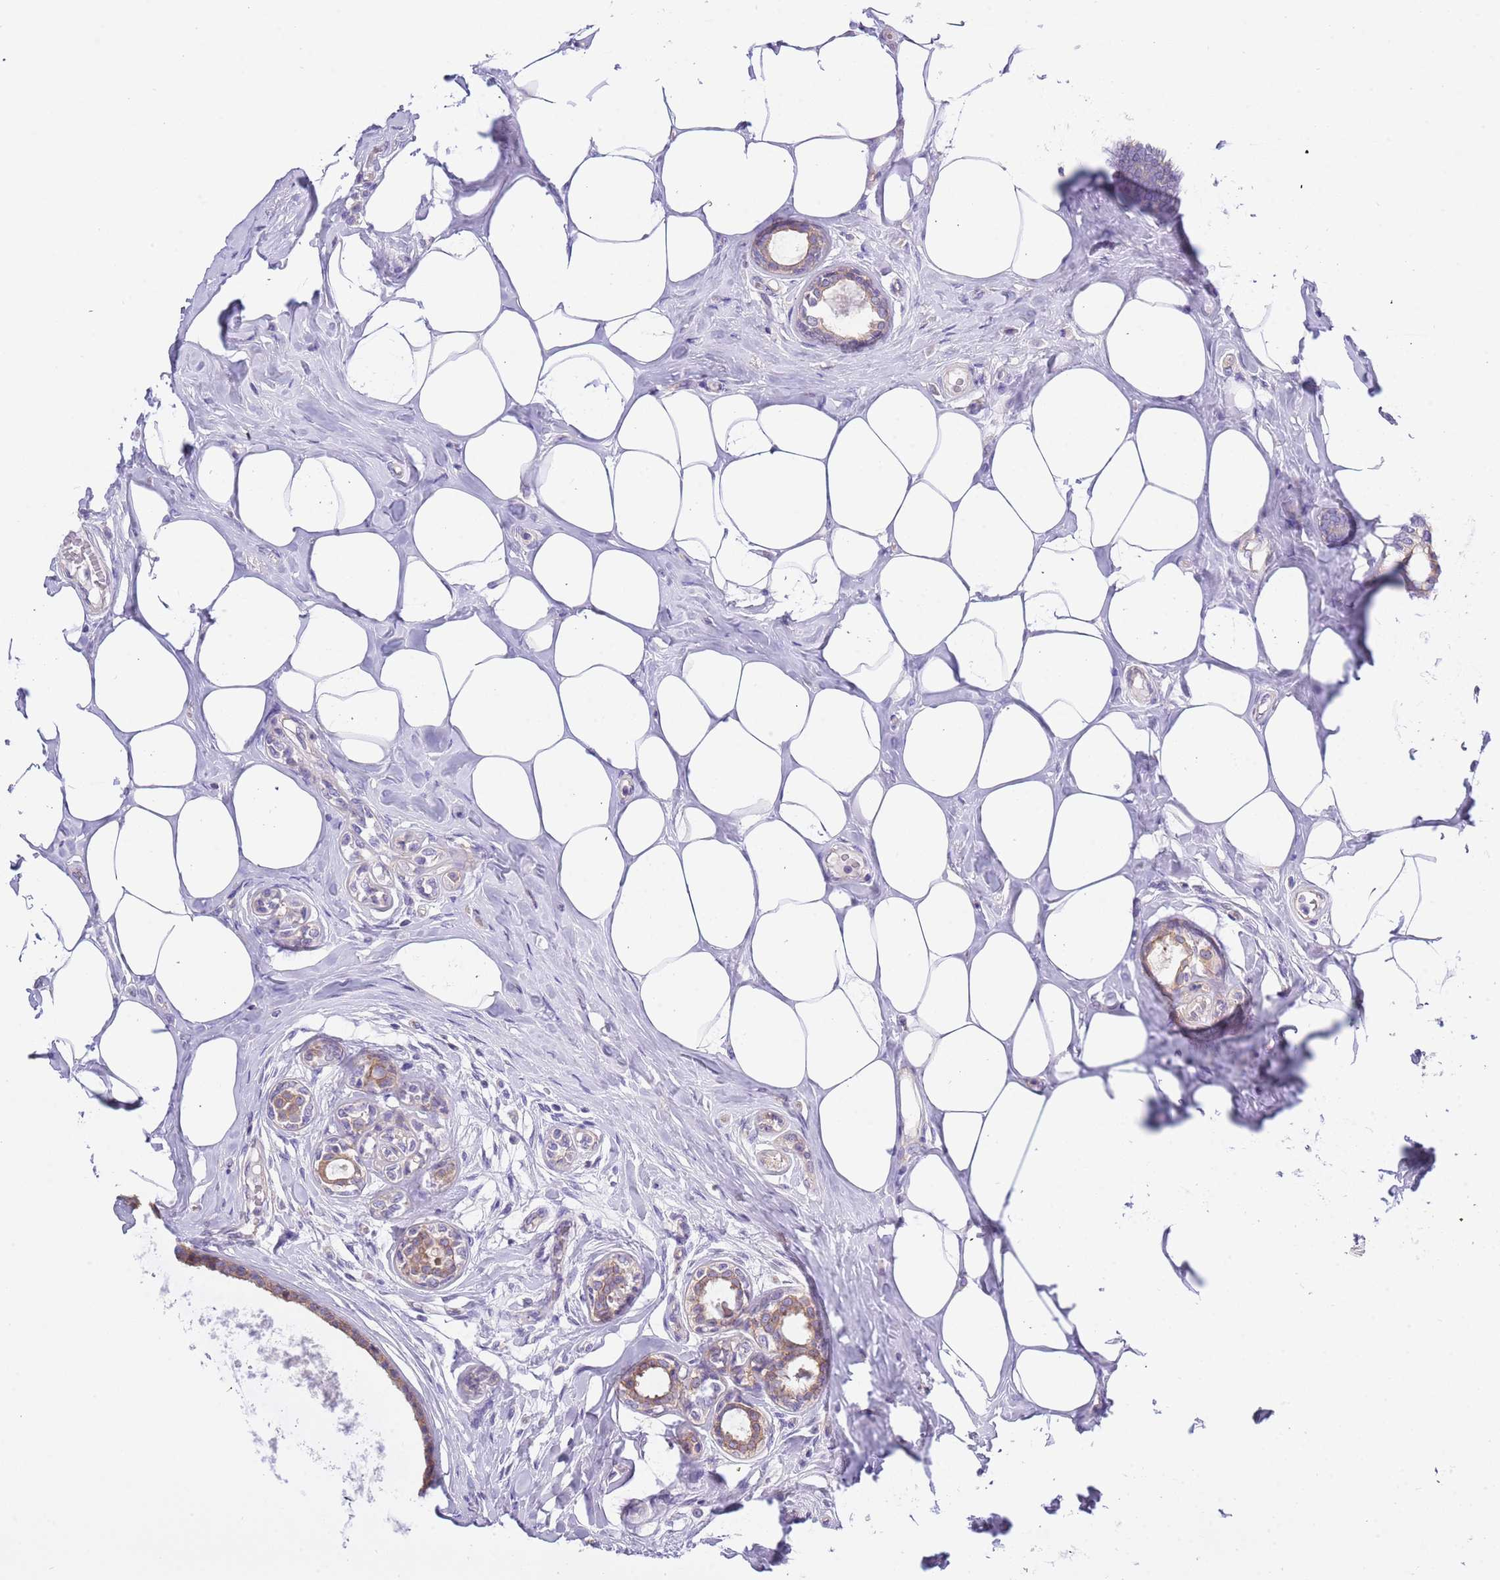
{"staining": {"intensity": "moderate", "quantity": ">75%", "location": "cytoplasmic/membranous"}, "tissue": "breast cancer", "cell_type": "Tumor cells", "image_type": "cancer", "snomed": [{"axis": "morphology", "description": "Lobular carcinoma"}, {"axis": "topography", "description": "Breast"}], "caption": "Moderate cytoplasmic/membranous positivity is seen in approximately >75% of tumor cells in breast lobular carcinoma.", "gene": "STIP1", "patient": {"sex": "female", "age": 51}}